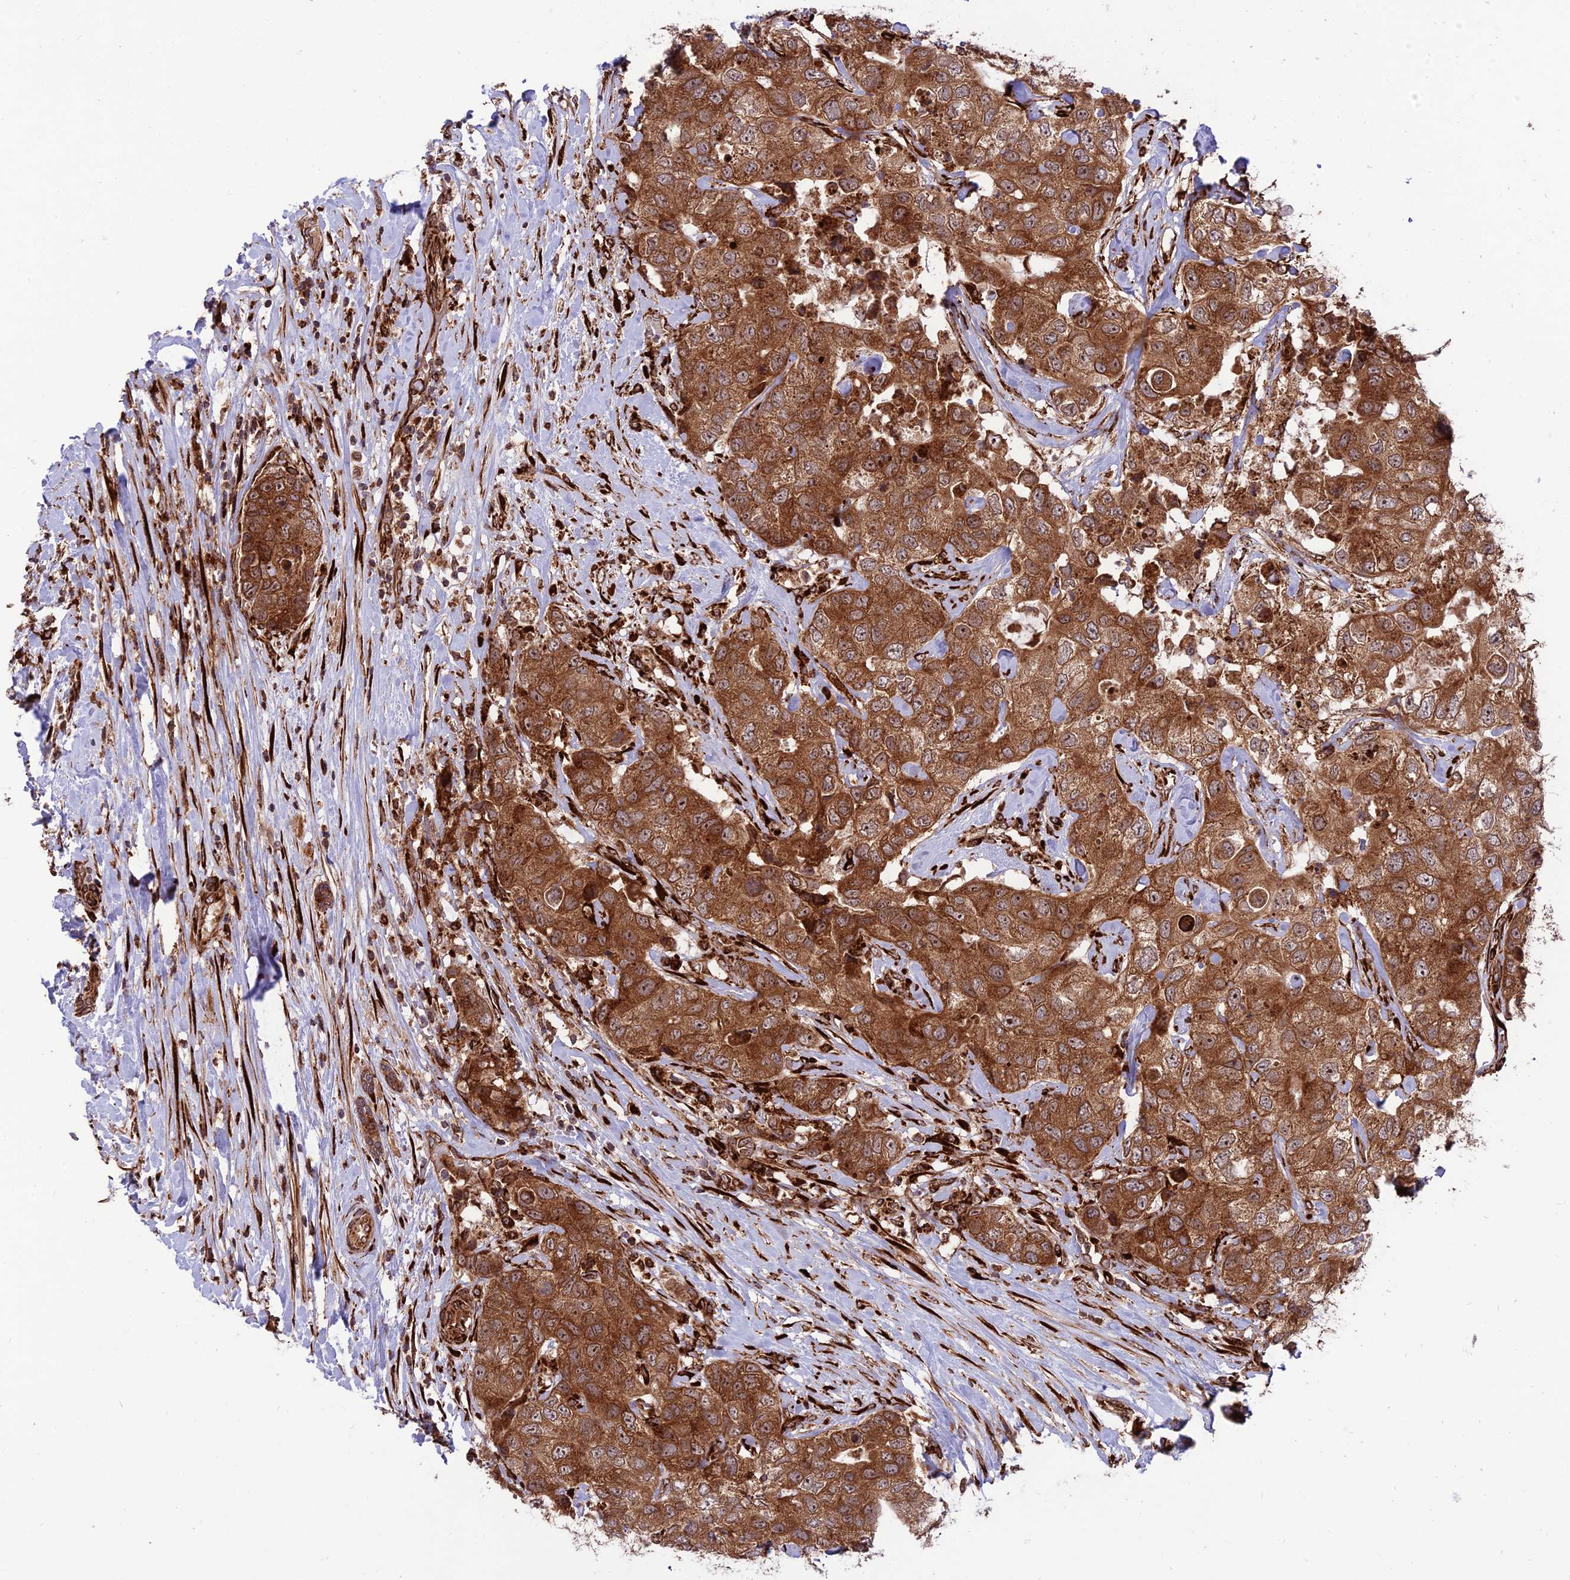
{"staining": {"intensity": "strong", "quantity": ">75%", "location": "cytoplasmic/membranous,nuclear"}, "tissue": "breast cancer", "cell_type": "Tumor cells", "image_type": "cancer", "snomed": [{"axis": "morphology", "description": "Duct carcinoma"}, {"axis": "topography", "description": "Breast"}], "caption": "Immunohistochemistry (IHC) staining of invasive ductal carcinoma (breast), which reveals high levels of strong cytoplasmic/membranous and nuclear positivity in about >75% of tumor cells indicating strong cytoplasmic/membranous and nuclear protein positivity. The staining was performed using DAB (brown) for protein detection and nuclei were counterstained in hematoxylin (blue).", "gene": "CRTAP", "patient": {"sex": "female", "age": 62}}